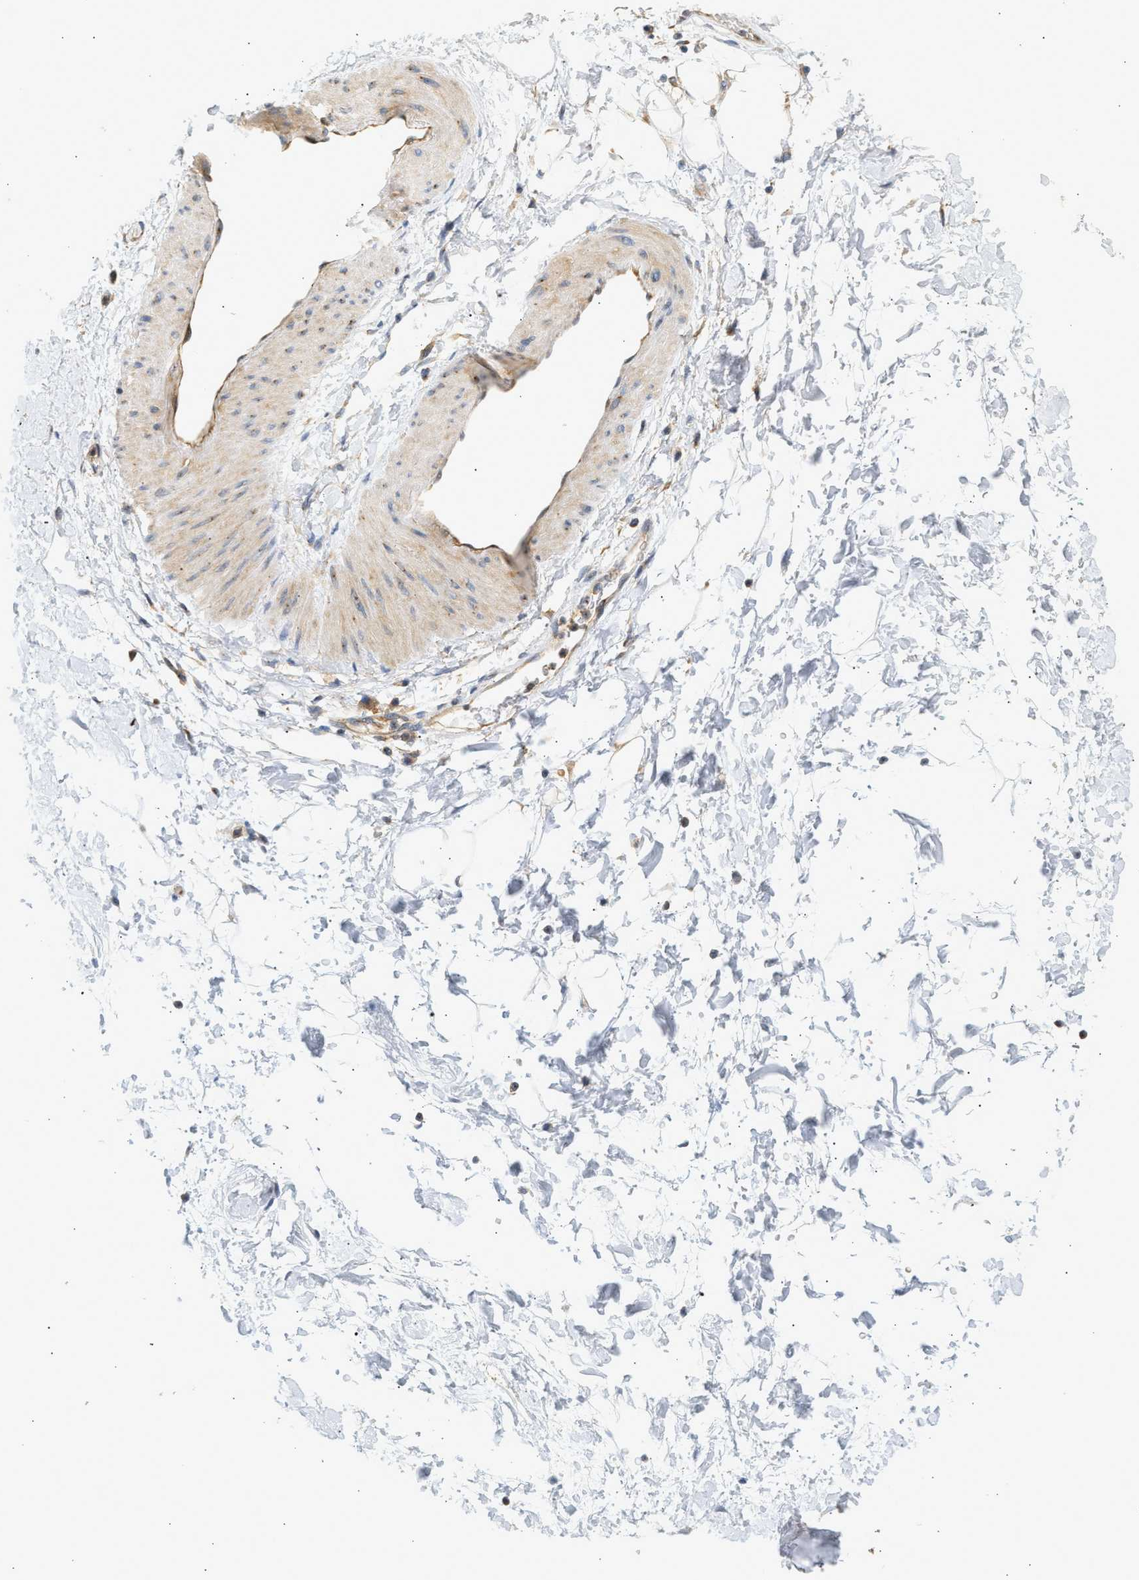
{"staining": {"intensity": "moderate", "quantity": ">75%", "location": "cytoplasmic/membranous"}, "tissue": "adipose tissue", "cell_type": "Adipocytes", "image_type": "normal", "snomed": [{"axis": "morphology", "description": "Normal tissue, NOS"}, {"axis": "topography", "description": "Soft tissue"}], "caption": "Moderate cytoplasmic/membranous expression is present in approximately >75% of adipocytes in unremarkable adipose tissue.", "gene": "PAFAH1B1", "patient": {"sex": "male", "age": 72}}